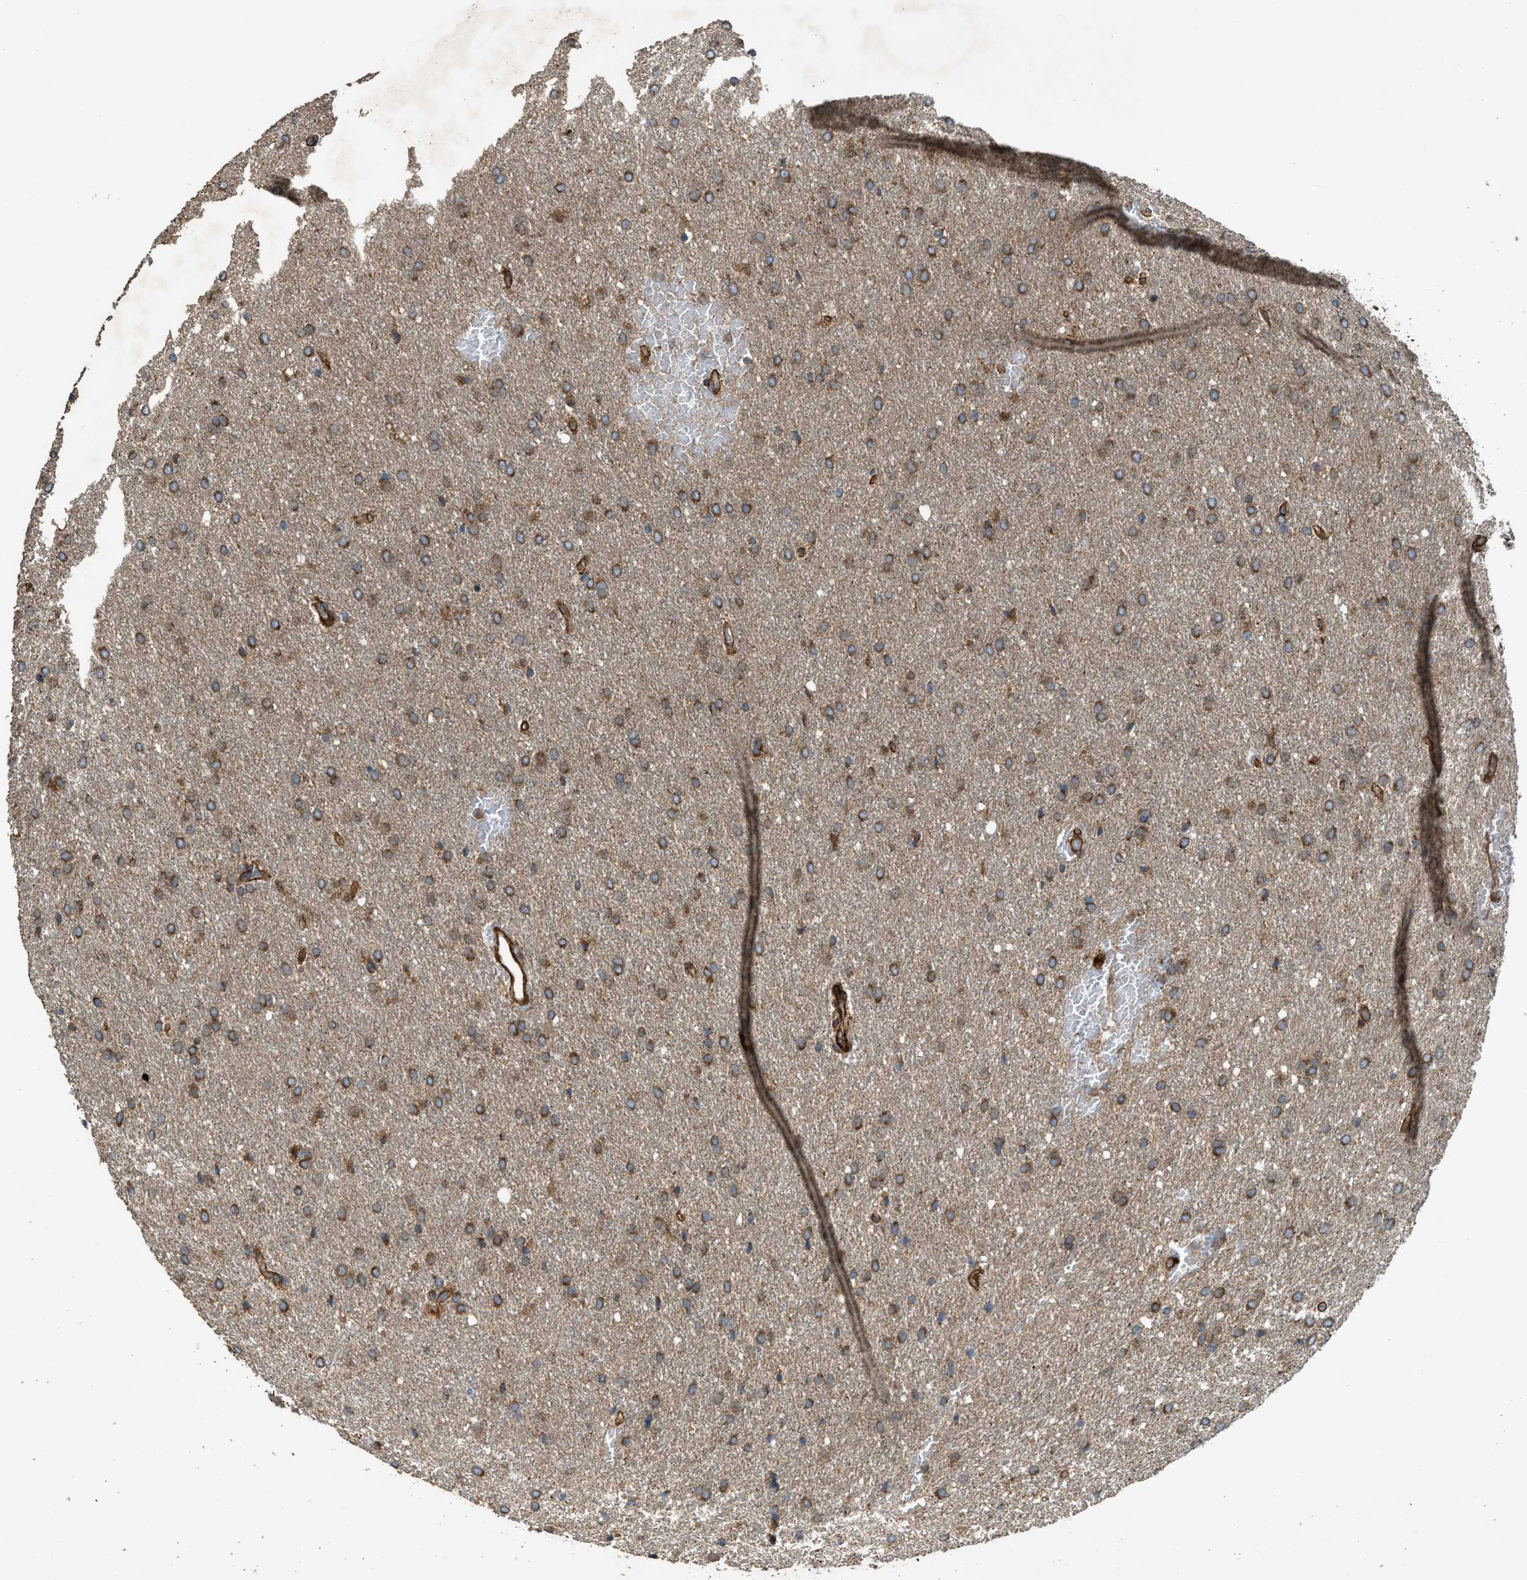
{"staining": {"intensity": "moderate", "quantity": ">75%", "location": "cytoplasmic/membranous"}, "tissue": "glioma", "cell_type": "Tumor cells", "image_type": "cancer", "snomed": [{"axis": "morphology", "description": "Glioma, malignant, Low grade"}, {"axis": "topography", "description": "Brain"}], "caption": "This histopathology image exhibits malignant glioma (low-grade) stained with IHC to label a protein in brown. The cytoplasmic/membranous of tumor cells show moderate positivity for the protein. Nuclei are counter-stained blue.", "gene": "EGLN1", "patient": {"sex": "female", "age": 37}}